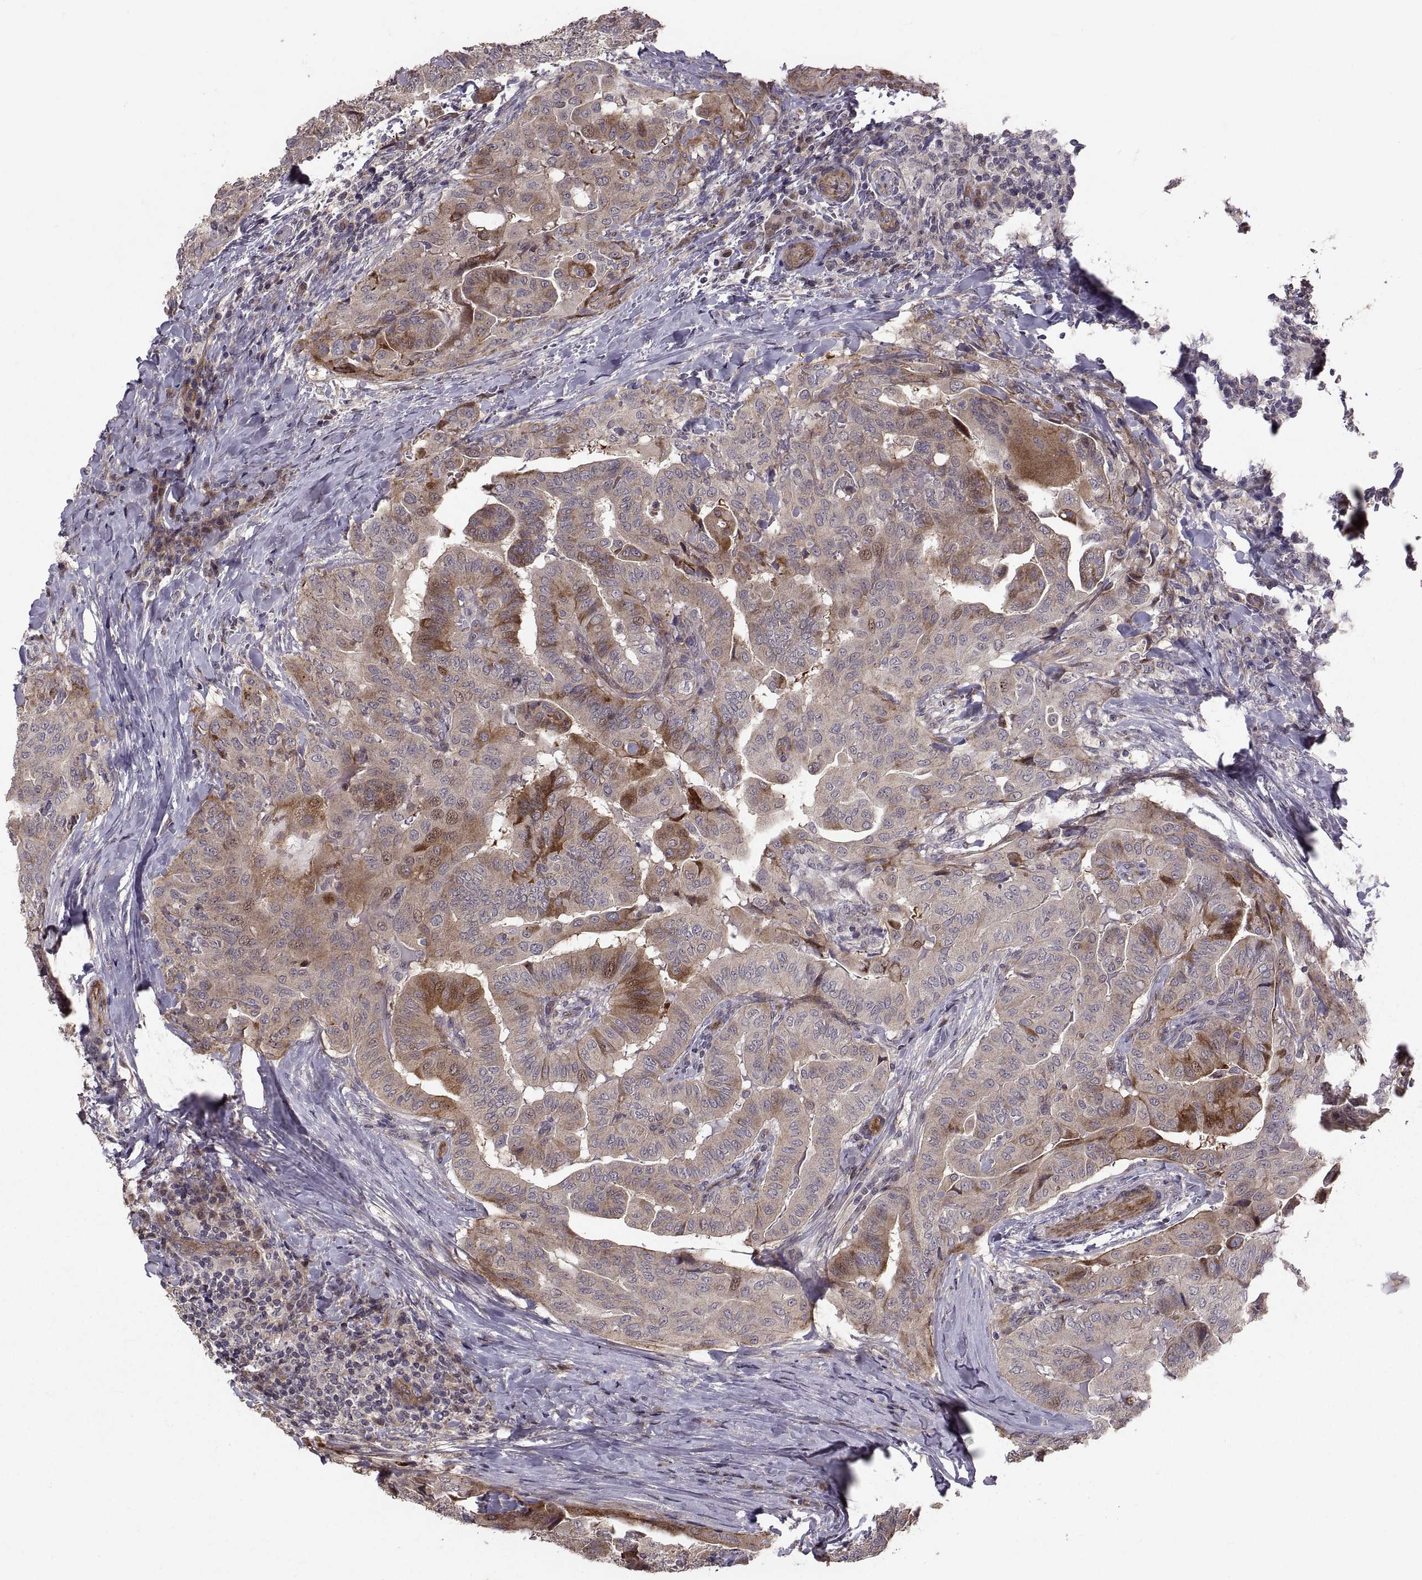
{"staining": {"intensity": "moderate", "quantity": "25%-75%", "location": "cytoplasmic/membranous"}, "tissue": "thyroid cancer", "cell_type": "Tumor cells", "image_type": "cancer", "snomed": [{"axis": "morphology", "description": "Papillary adenocarcinoma, NOS"}, {"axis": "topography", "description": "Thyroid gland"}], "caption": "Moderate cytoplasmic/membranous positivity for a protein is identified in approximately 25%-75% of tumor cells of thyroid cancer (papillary adenocarcinoma) using IHC.", "gene": "PMM2", "patient": {"sex": "female", "age": 68}}